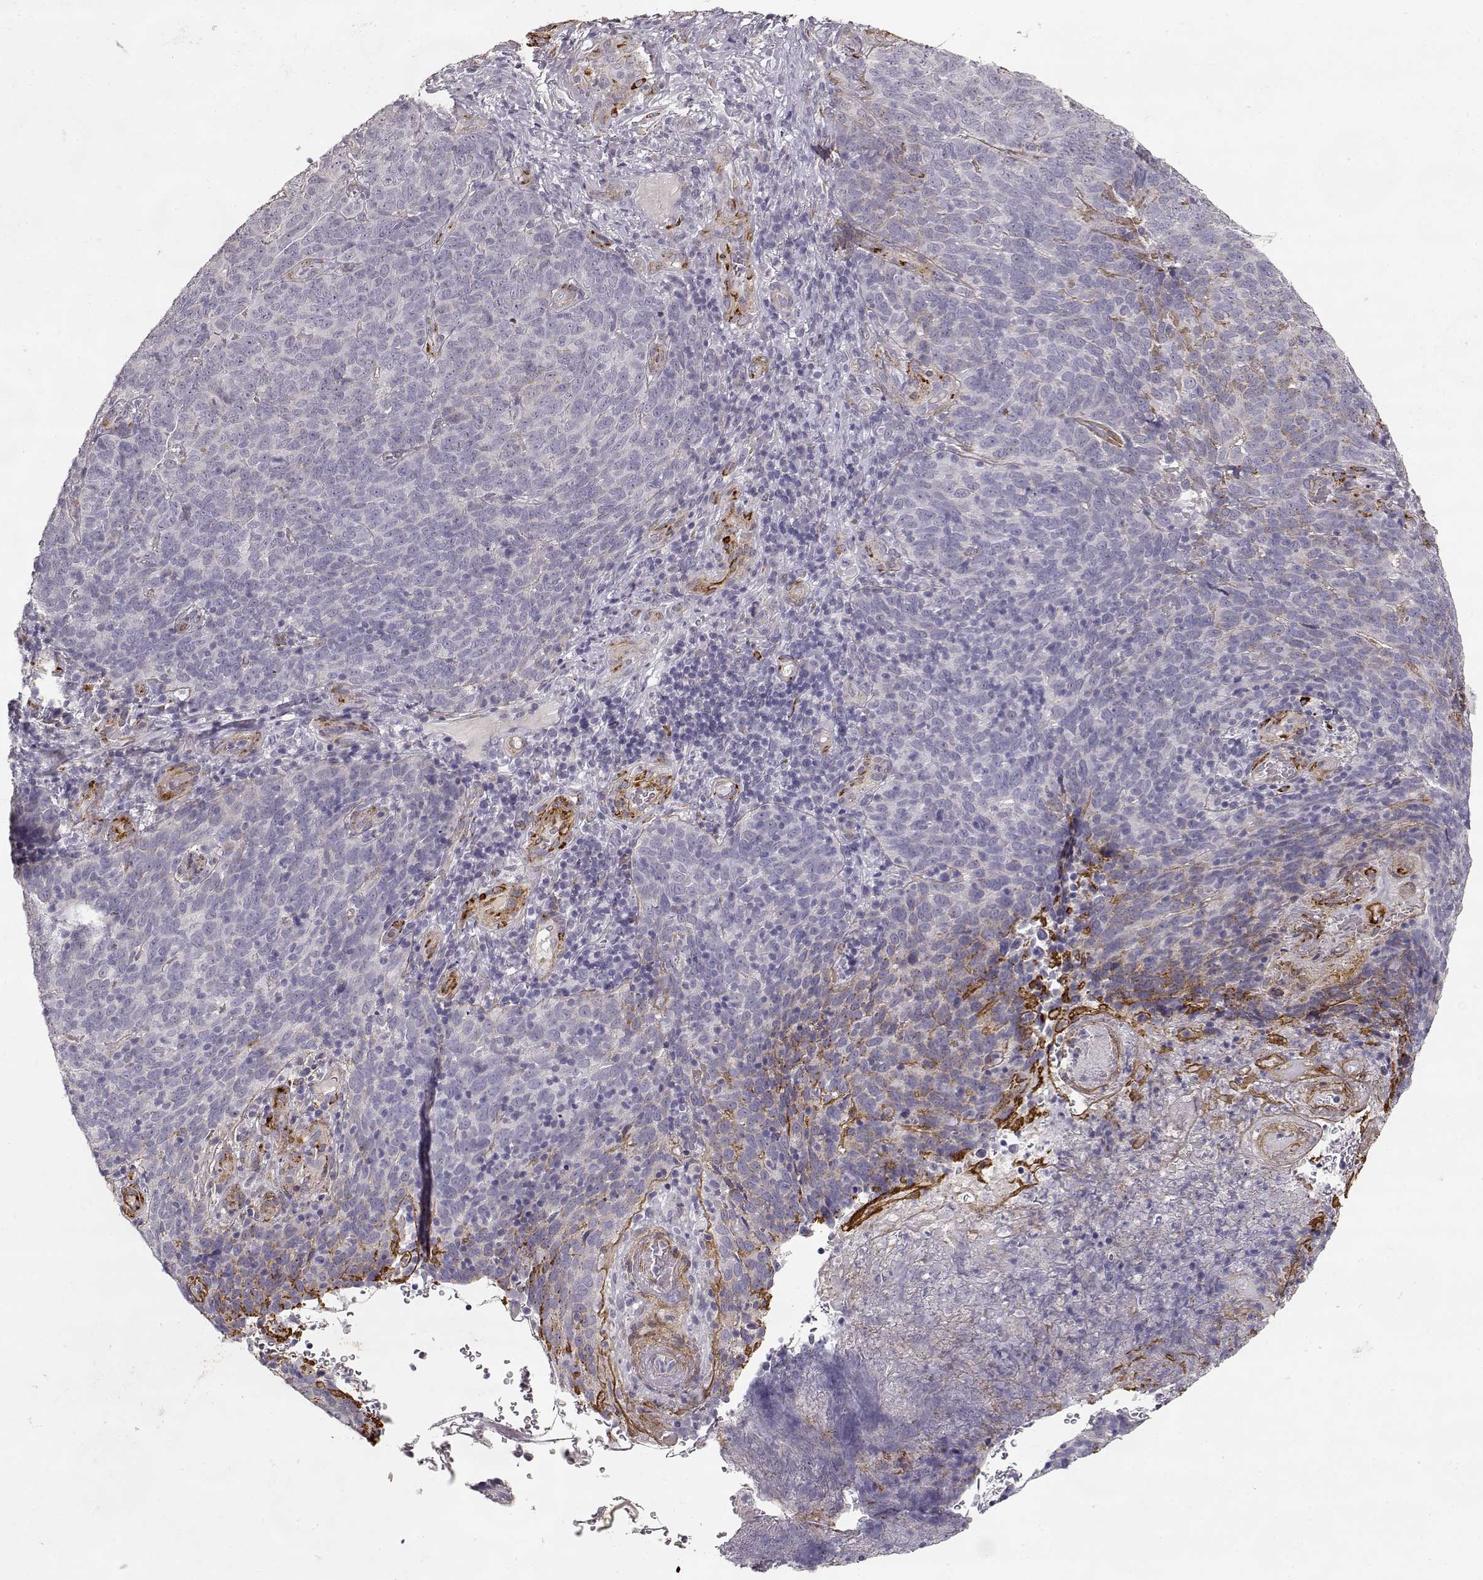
{"staining": {"intensity": "negative", "quantity": "none", "location": "none"}, "tissue": "skin cancer", "cell_type": "Tumor cells", "image_type": "cancer", "snomed": [{"axis": "morphology", "description": "Squamous cell carcinoma, NOS"}, {"axis": "topography", "description": "Skin"}, {"axis": "topography", "description": "Anal"}], "caption": "An image of human skin cancer (squamous cell carcinoma) is negative for staining in tumor cells.", "gene": "LAMC1", "patient": {"sex": "female", "age": 51}}